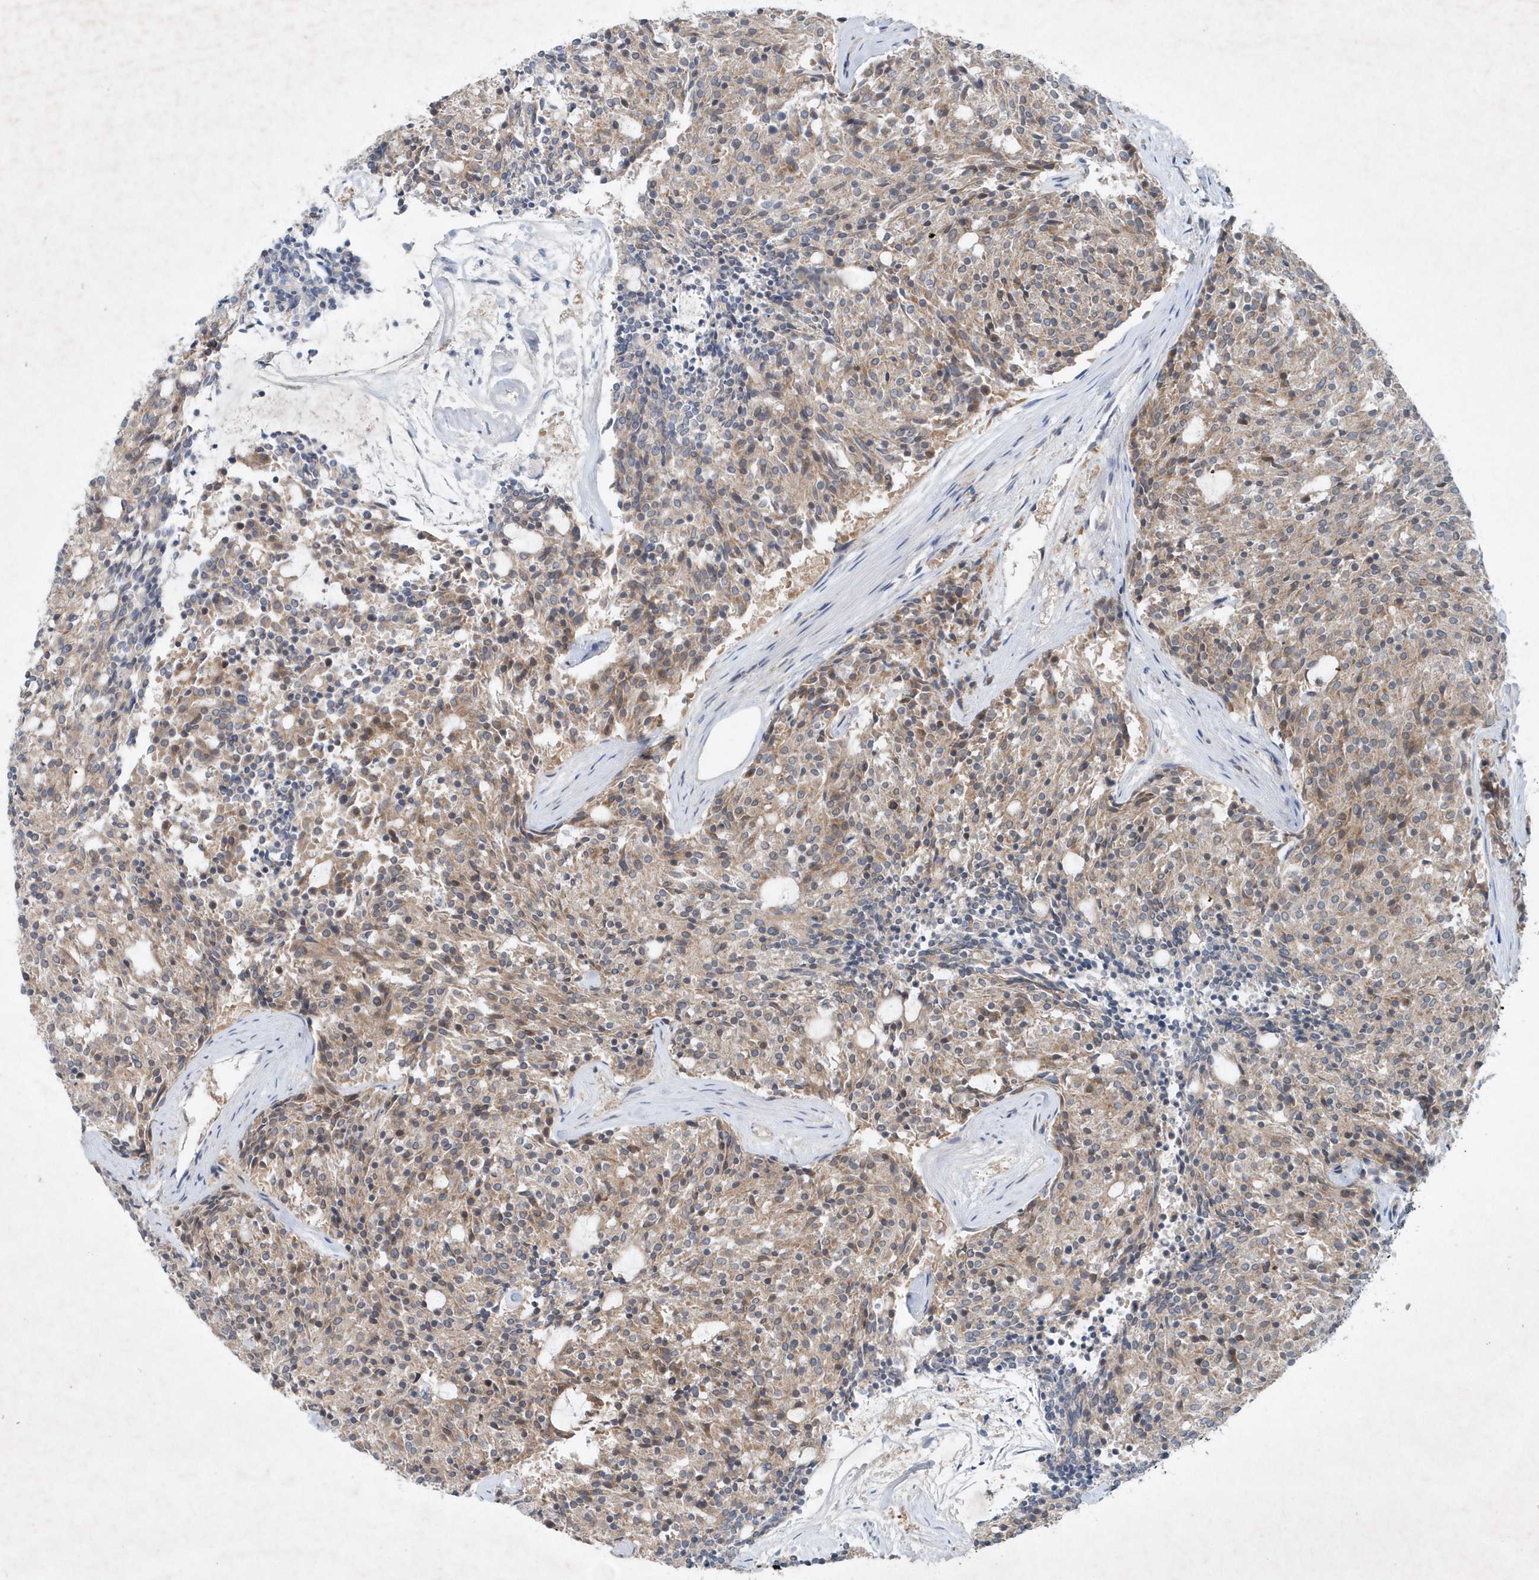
{"staining": {"intensity": "moderate", "quantity": "25%-75%", "location": "cytoplasmic/membranous"}, "tissue": "carcinoid", "cell_type": "Tumor cells", "image_type": "cancer", "snomed": [{"axis": "morphology", "description": "Carcinoid, malignant, NOS"}, {"axis": "topography", "description": "Pancreas"}], "caption": "IHC of malignant carcinoid exhibits medium levels of moderate cytoplasmic/membranous positivity in about 25%-75% of tumor cells. The protein is stained brown, and the nuclei are stained in blue (DAB (3,3'-diaminobenzidine) IHC with brightfield microscopy, high magnification).", "gene": "P2RY10", "patient": {"sex": "female", "age": 54}}